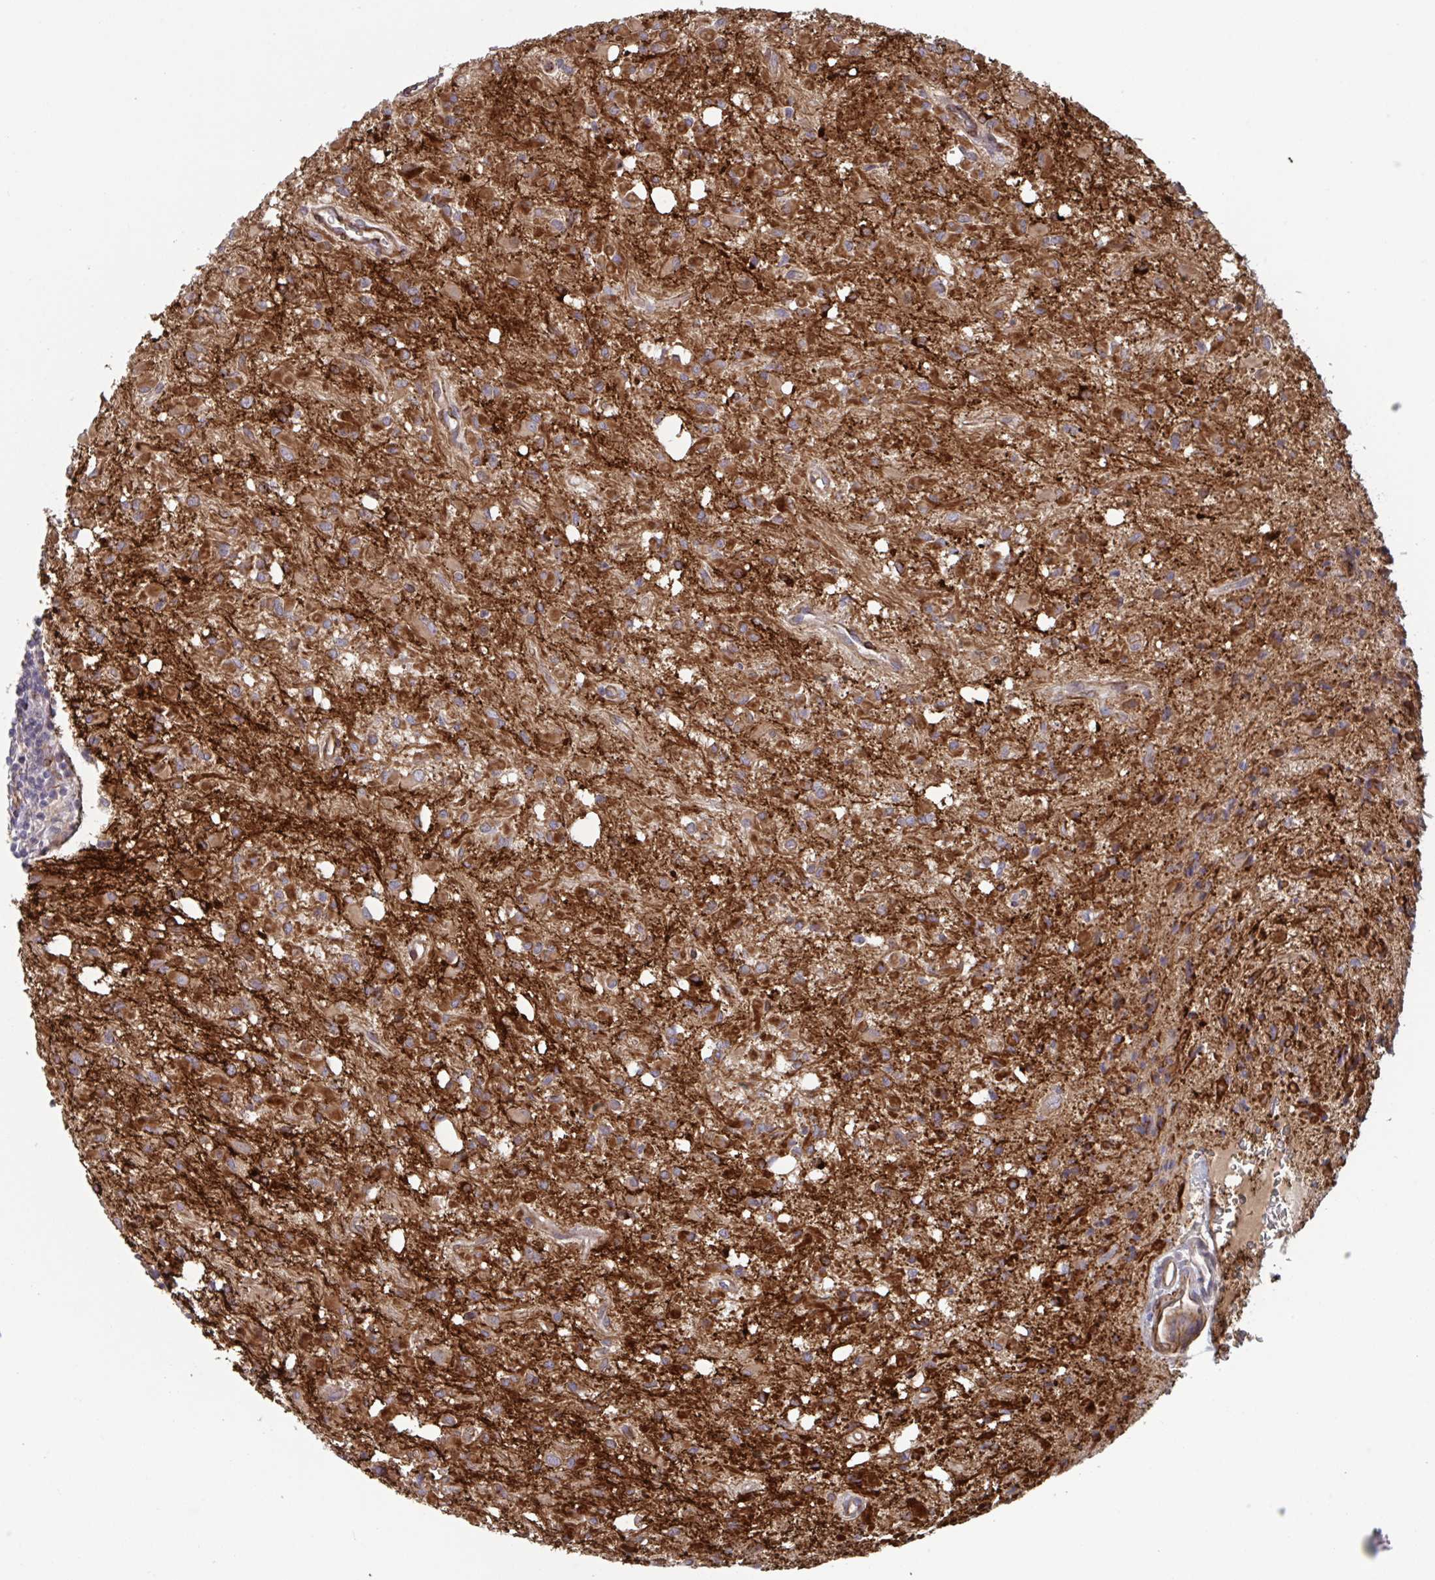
{"staining": {"intensity": "strong", "quantity": "25%-75%", "location": "cytoplasmic/membranous"}, "tissue": "glioma", "cell_type": "Tumor cells", "image_type": "cancer", "snomed": [{"axis": "morphology", "description": "Glioma, malignant, Low grade"}, {"axis": "topography", "description": "Brain"}], "caption": "Strong cytoplasmic/membranous protein staining is appreciated in approximately 25%-75% of tumor cells in glioma.", "gene": "TNFSF10", "patient": {"sex": "female", "age": 33}}